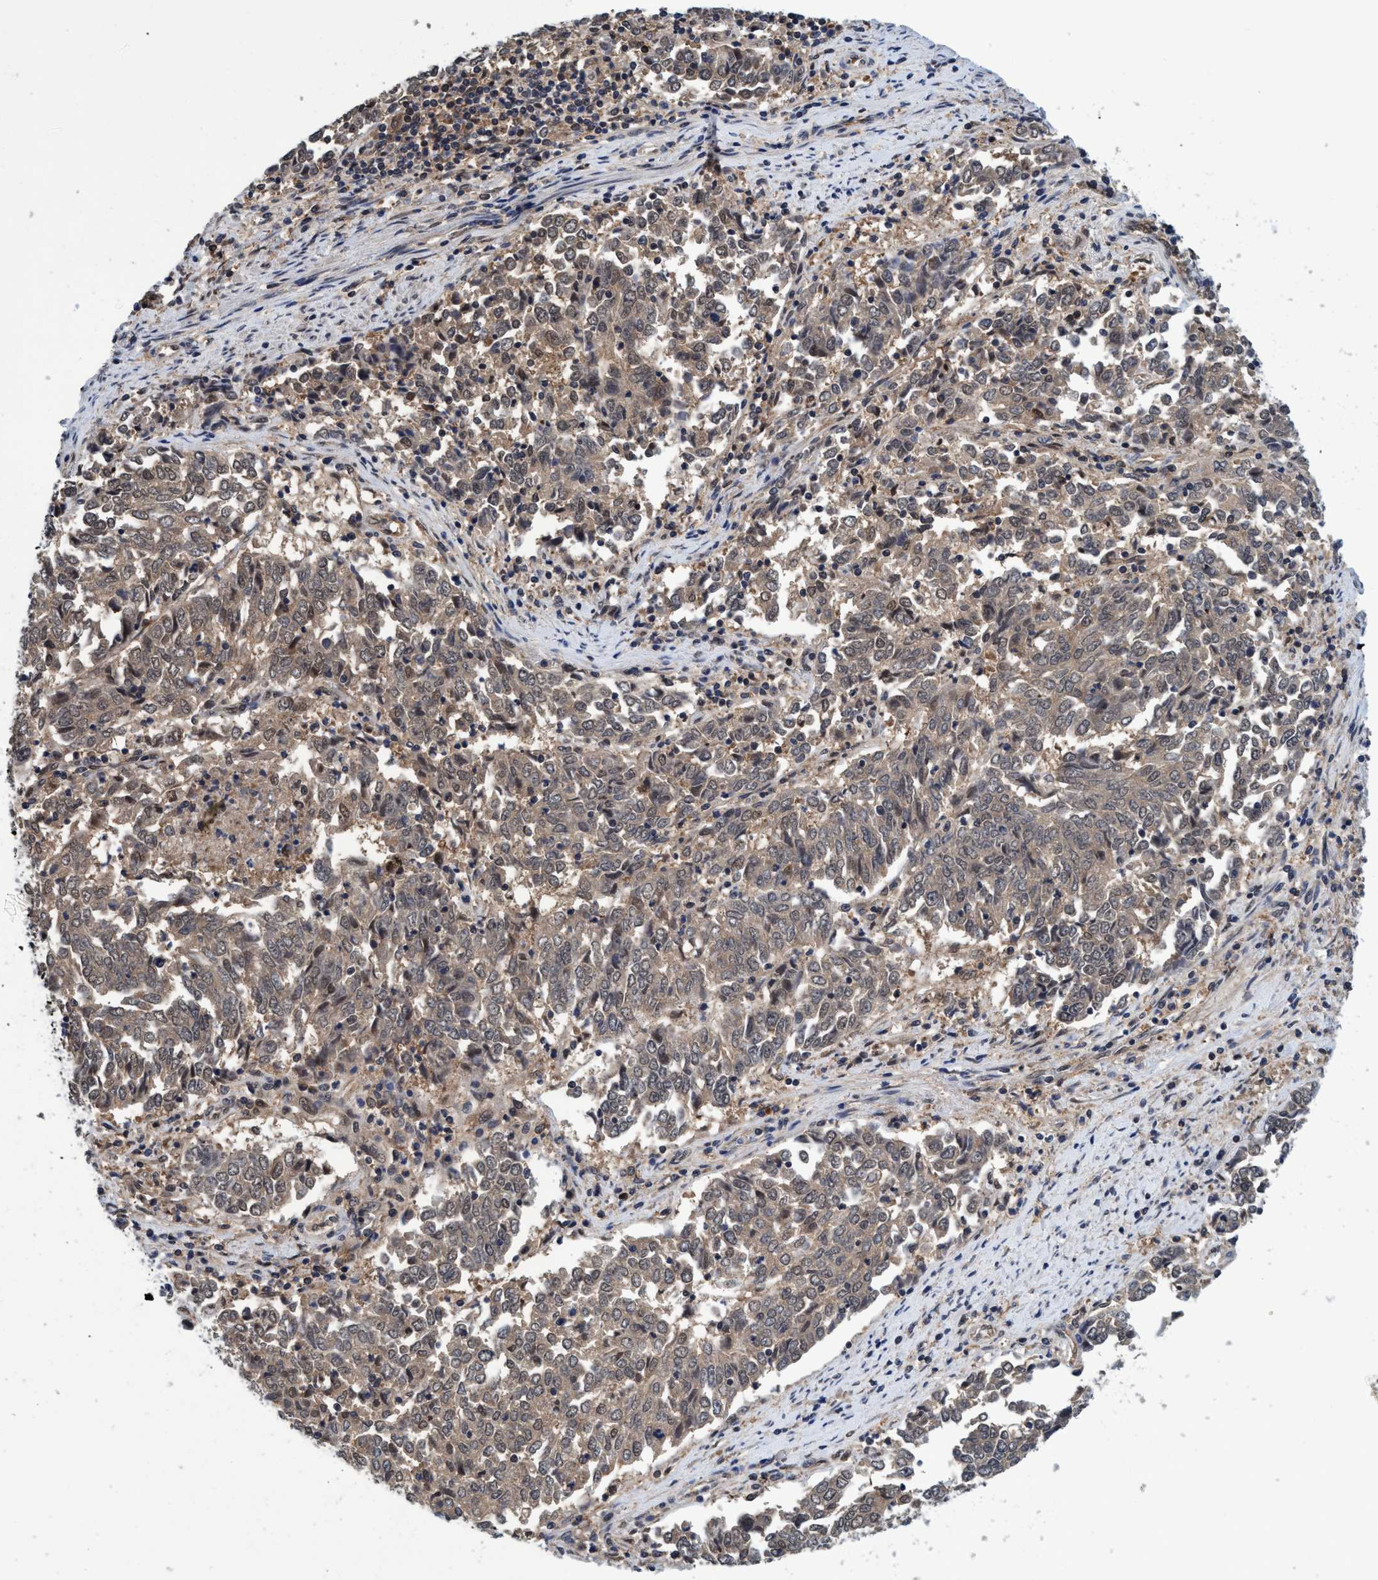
{"staining": {"intensity": "weak", "quantity": ">75%", "location": "cytoplasmic/membranous"}, "tissue": "endometrial cancer", "cell_type": "Tumor cells", "image_type": "cancer", "snomed": [{"axis": "morphology", "description": "Adenocarcinoma, NOS"}, {"axis": "topography", "description": "Endometrium"}], "caption": "This is a micrograph of IHC staining of endometrial adenocarcinoma, which shows weak expression in the cytoplasmic/membranous of tumor cells.", "gene": "PSMD12", "patient": {"sex": "female", "age": 80}}